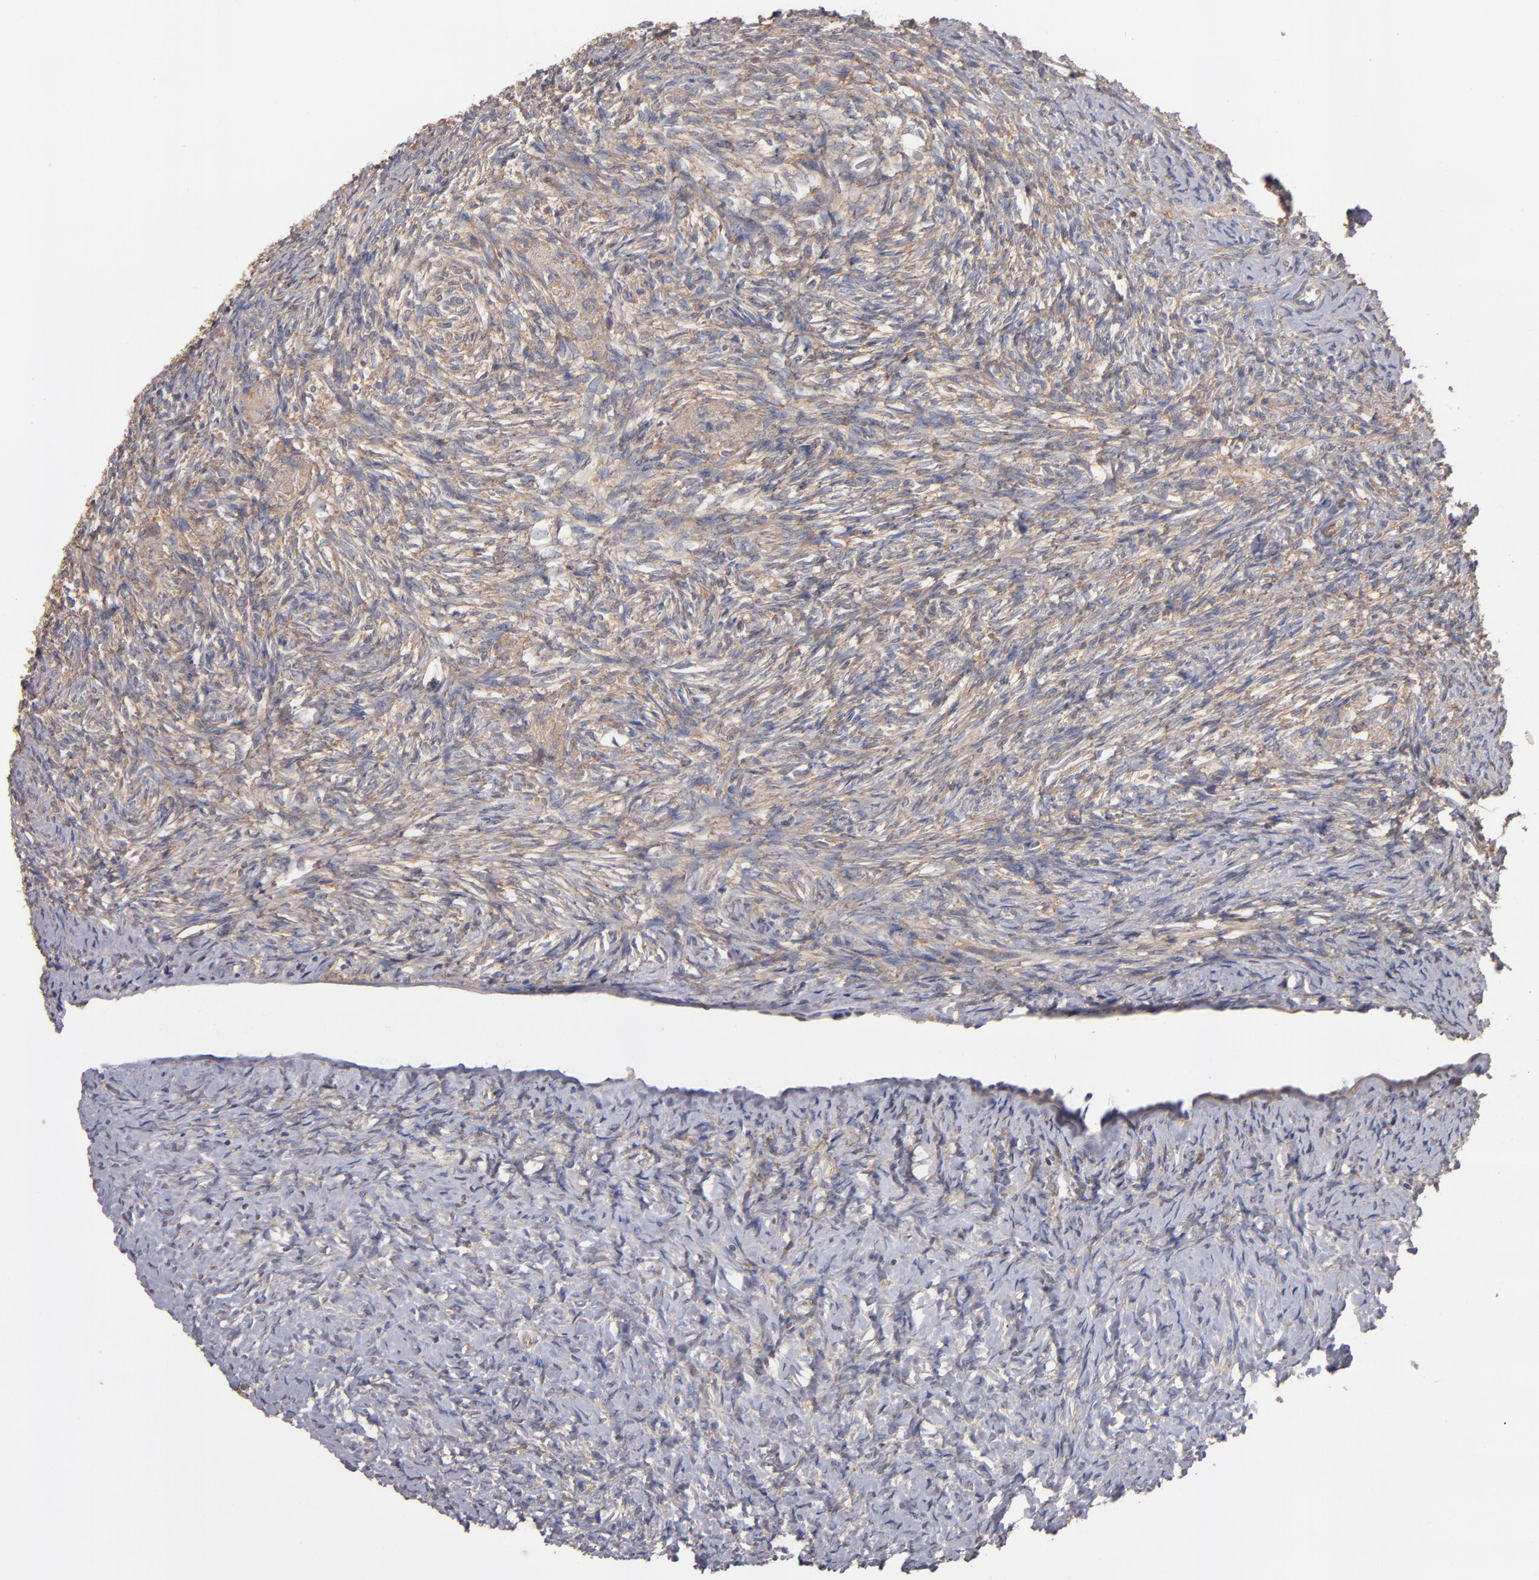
{"staining": {"intensity": "negative", "quantity": "none", "location": "none"}, "tissue": "ovary", "cell_type": "Follicle cells", "image_type": "normal", "snomed": [{"axis": "morphology", "description": "Normal tissue, NOS"}, {"axis": "topography", "description": "Ovary"}], "caption": "The micrograph demonstrates no significant positivity in follicle cells of ovary.", "gene": "UPF3B", "patient": {"sex": "female", "age": 33}}